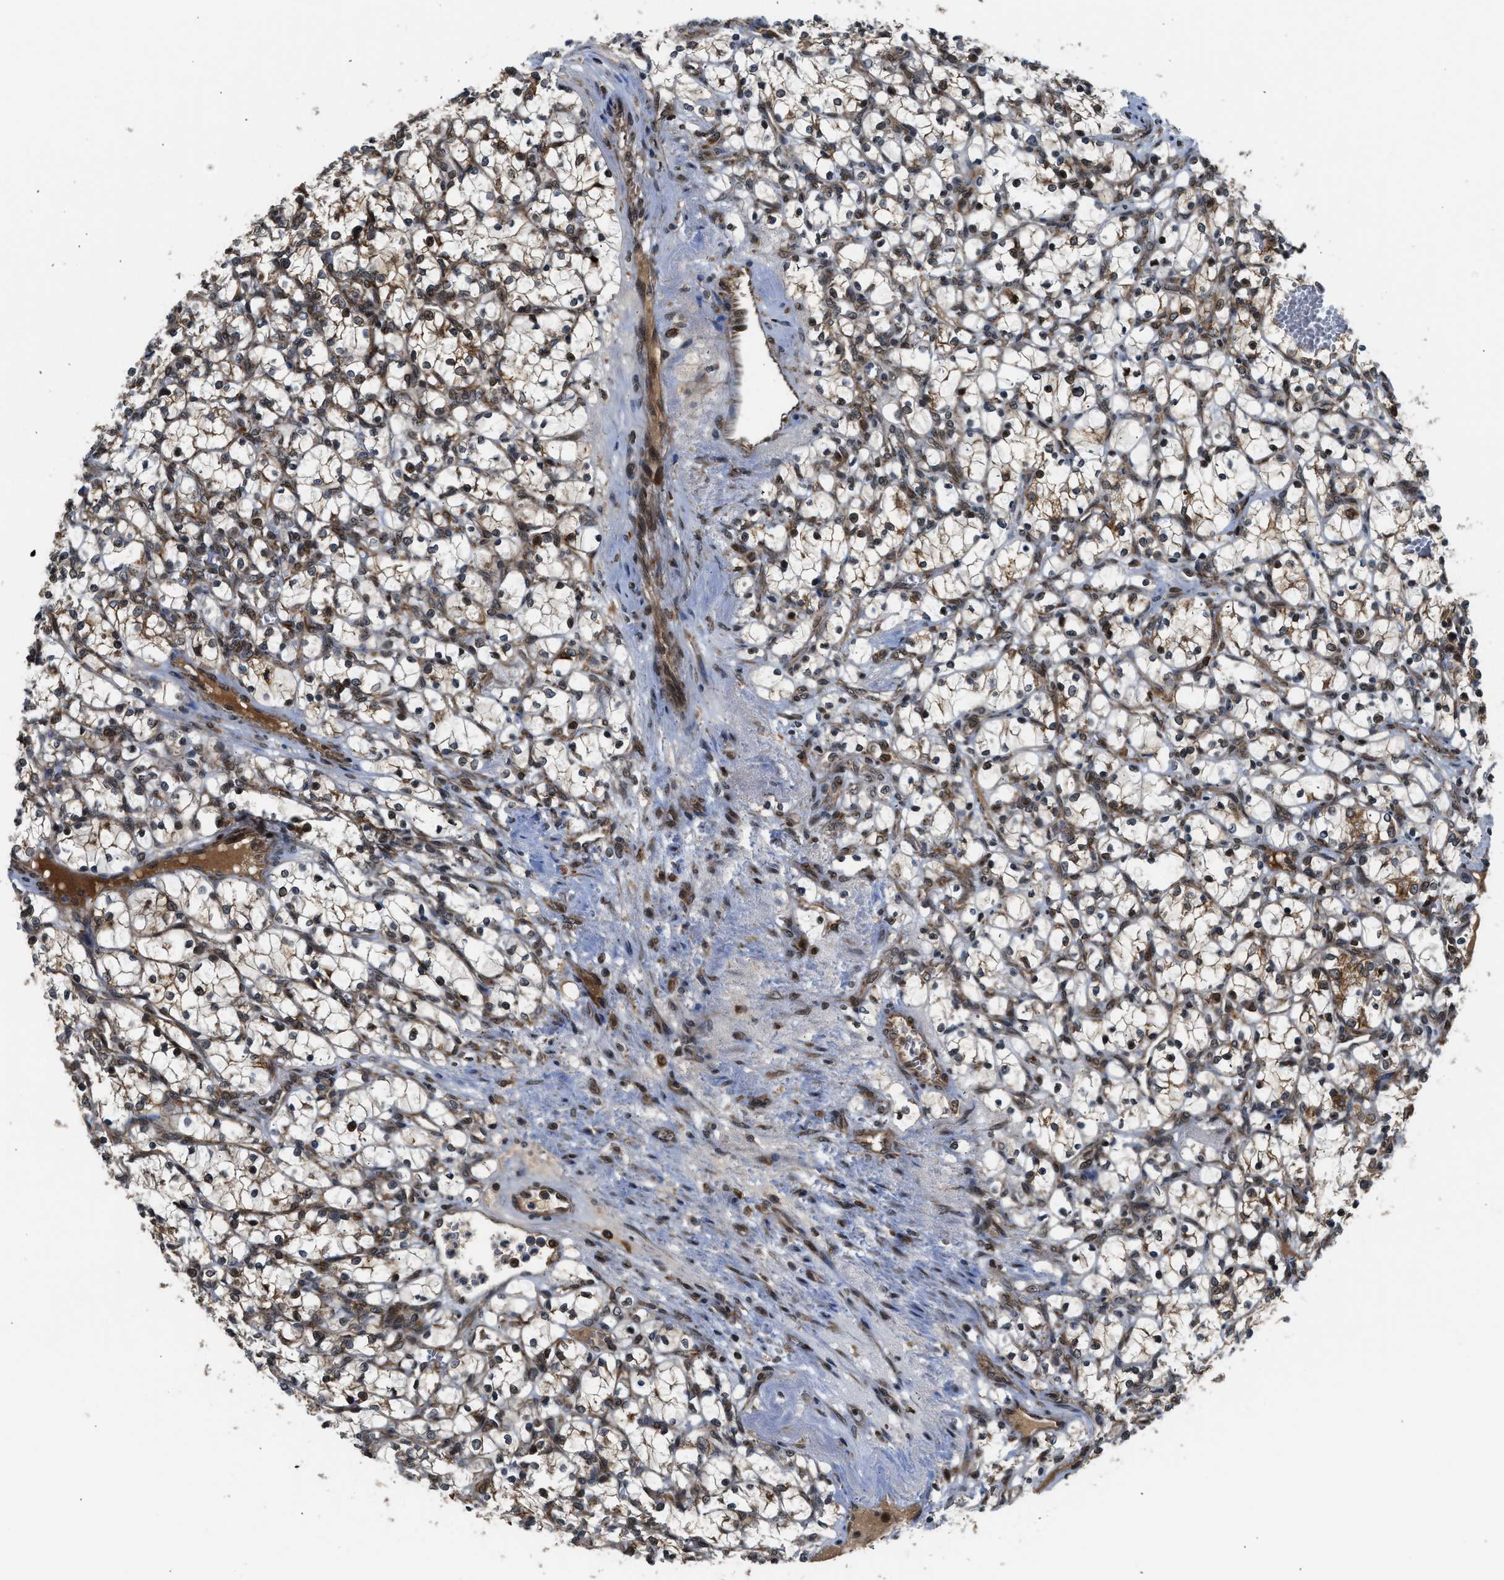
{"staining": {"intensity": "moderate", "quantity": "25%-75%", "location": "cytoplasmic/membranous"}, "tissue": "renal cancer", "cell_type": "Tumor cells", "image_type": "cancer", "snomed": [{"axis": "morphology", "description": "Adenocarcinoma, NOS"}, {"axis": "topography", "description": "Kidney"}], "caption": "Protein expression analysis of human renal adenocarcinoma reveals moderate cytoplasmic/membranous expression in about 25%-75% of tumor cells.", "gene": "RETREG3", "patient": {"sex": "female", "age": 69}}